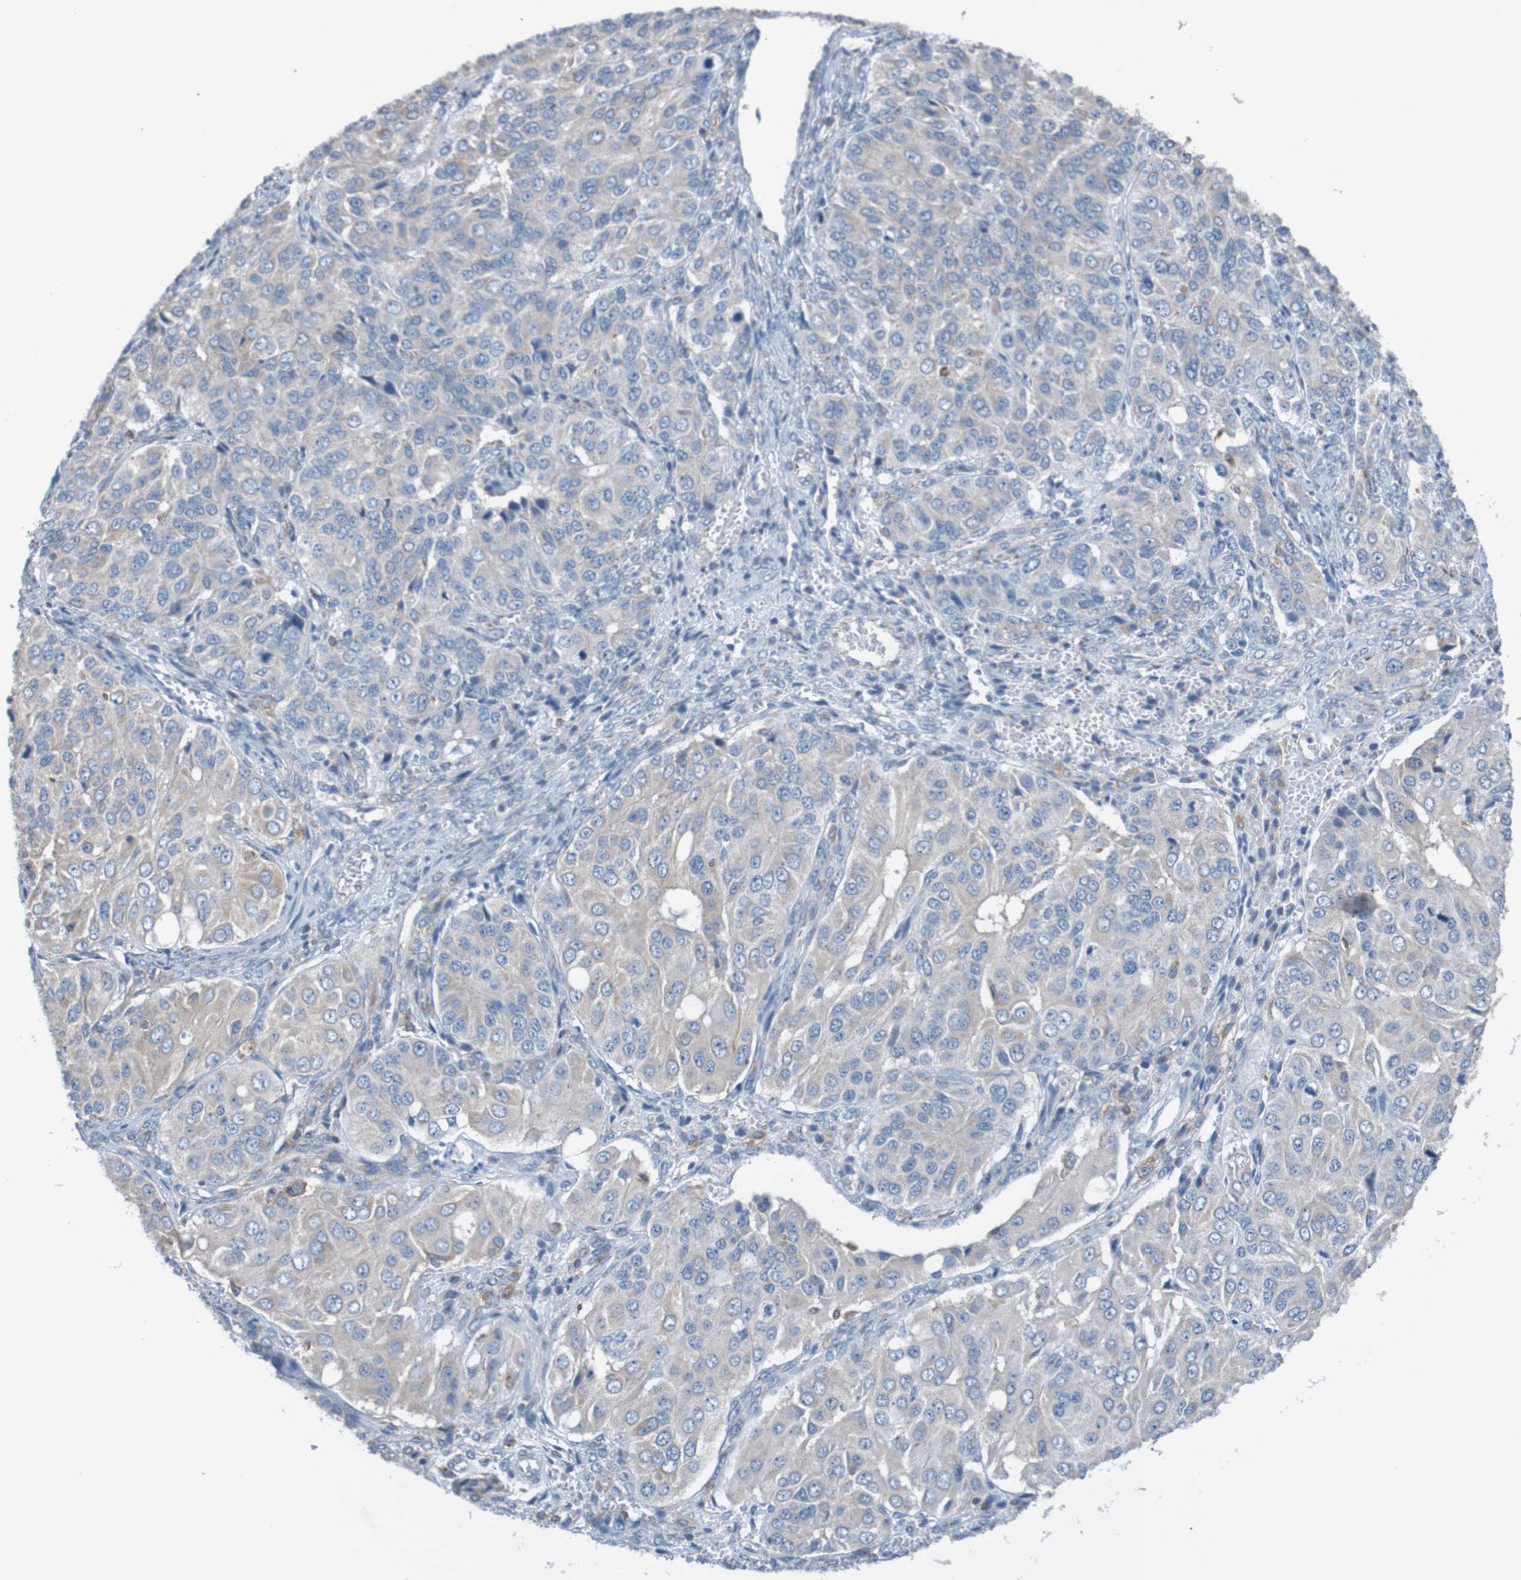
{"staining": {"intensity": "negative", "quantity": "none", "location": "none"}, "tissue": "ovarian cancer", "cell_type": "Tumor cells", "image_type": "cancer", "snomed": [{"axis": "morphology", "description": "Carcinoma, endometroid"}, {"axis": "topography", "description": "Ovary"}], "caption": "IHC of human ovarian endometroid carcinoma reveals no positivity in tumor cells.", "gene": "MINAR1", "patient": {"sex": "female", "age": 51}}